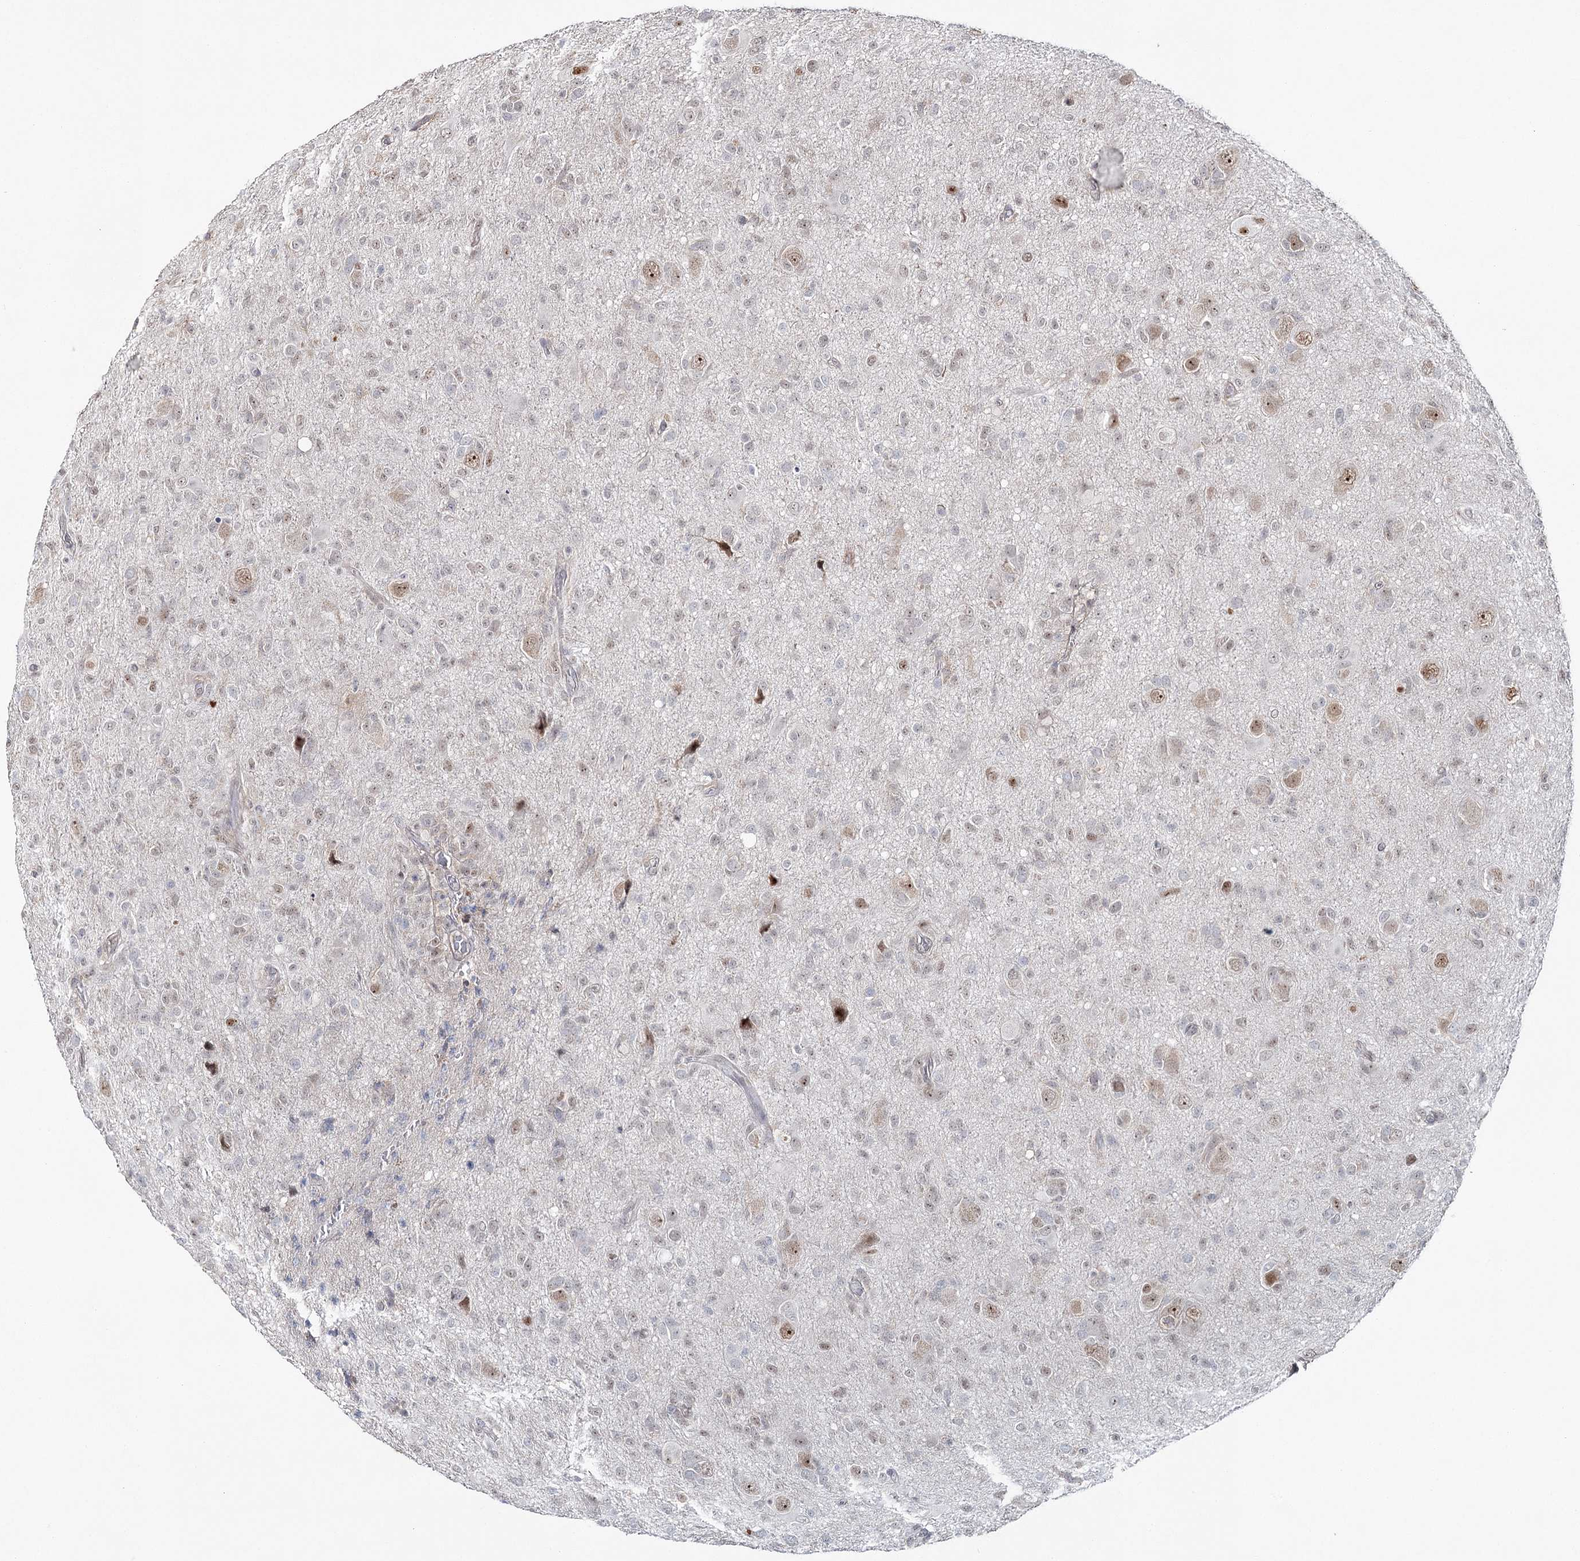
{"staining": {"intensity": "weak", "quantity": "<25%", "location": "nuclear"}, "tissue": "glioma", "cell_type": "Tumor cells", "image_type": "cancer", "snomed": [{"axis": "morphology", "description": "Glioma, malignant, High grade"}, {"axis": "topography", "description": "Brain"}], "caption": "High-grade glioma (malignant) was stained to show a protein in brown. There is no significant staining in tumor cells.", "gene": "ZC3H8", "patient": {"sex": "female", "age": 57}}